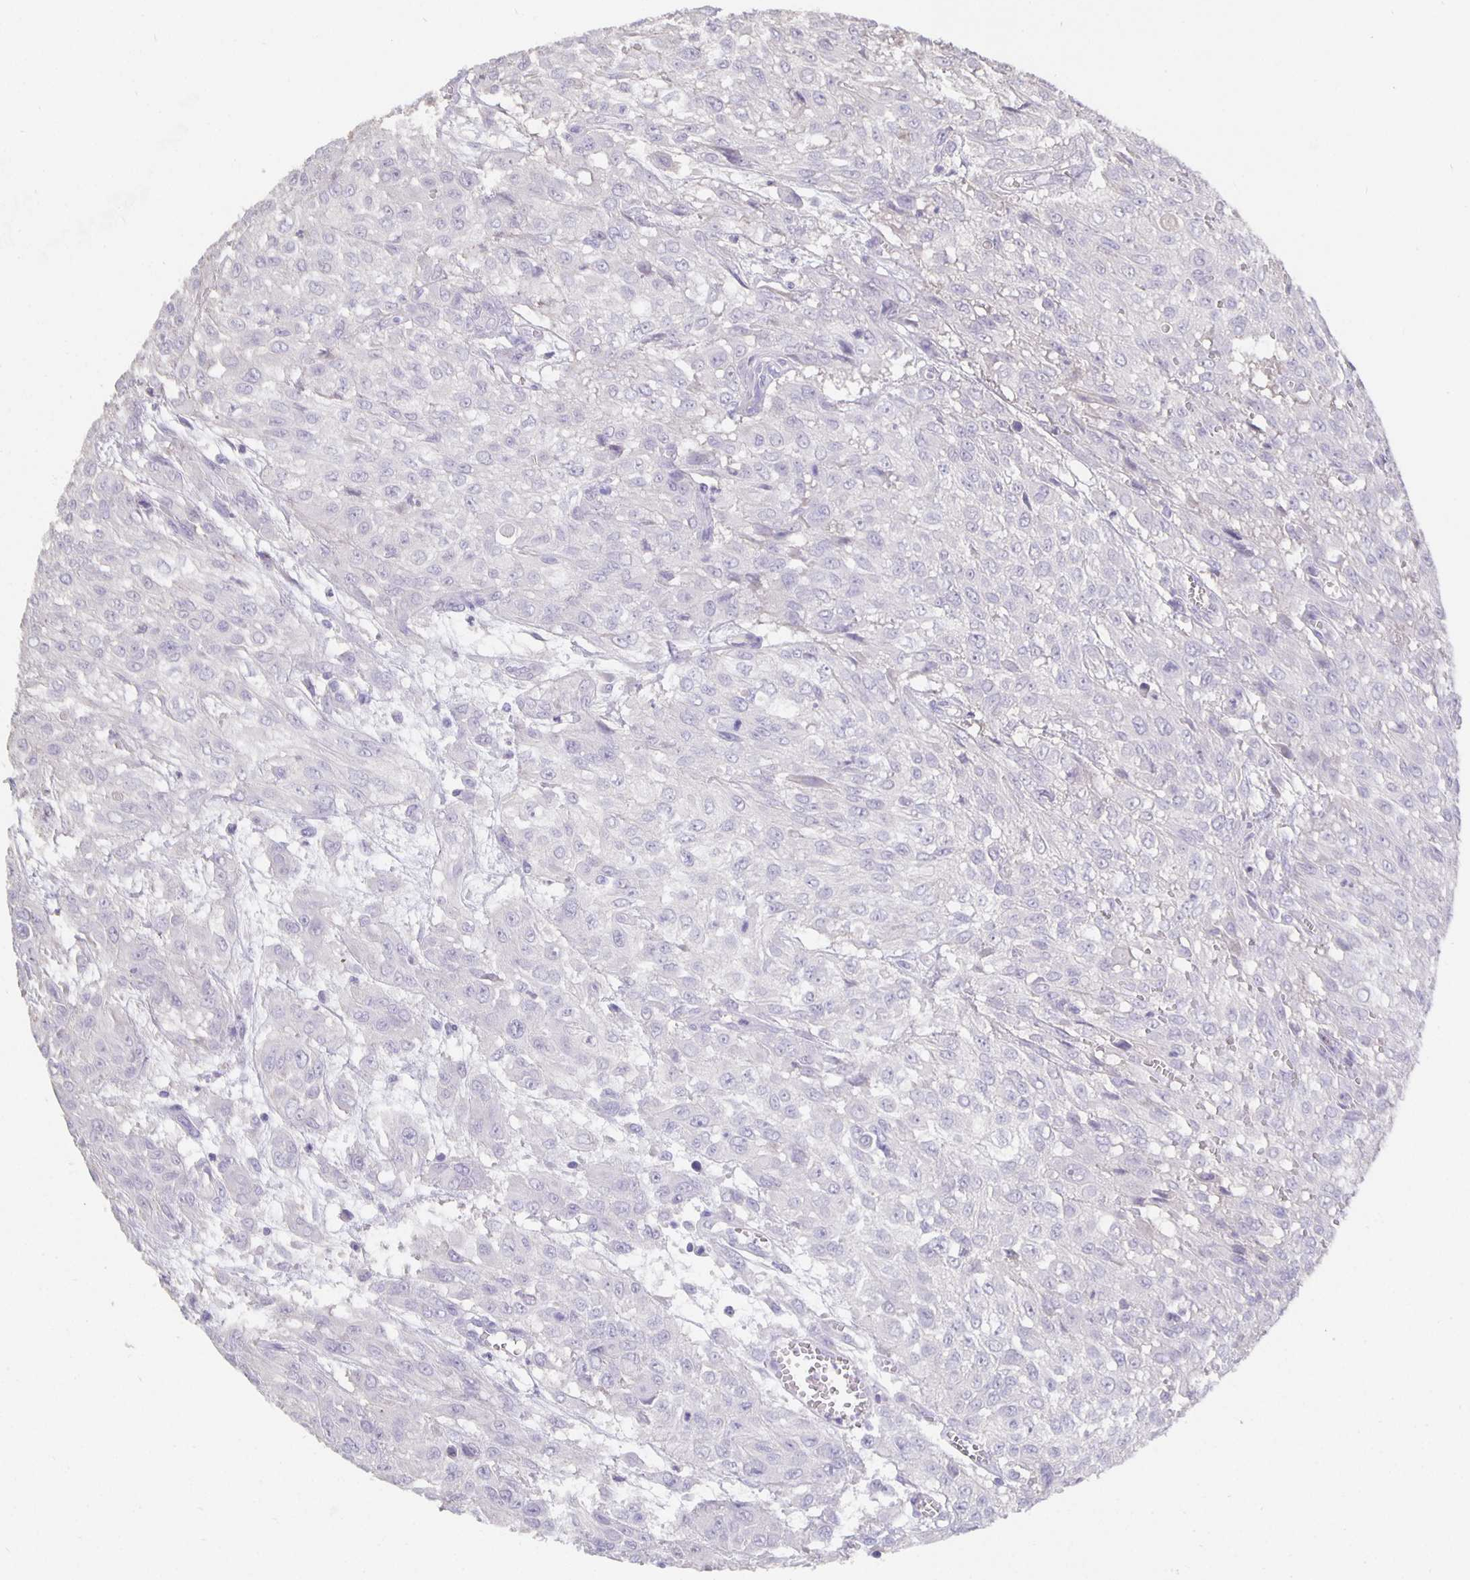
{"staining": {"intensity": "negative", "quantity": "none", "location": "none"}, "tissue": "urothelial cancer", "cell_type": "Tumor cells", "image_type": "cancer", "snomed": [{"axis": "morphology", "description": "Urothelial carcinoma, High grade"}, {"axis": "topography", "description": "Urinary bladder"}], "caption": "An IHC histopathology image of urothelial cancer is shown. There is no staining in tumor cells of urothelial cancer.", "gene": "CFAP74", "patient": {"sex": "male", "age": 57}}